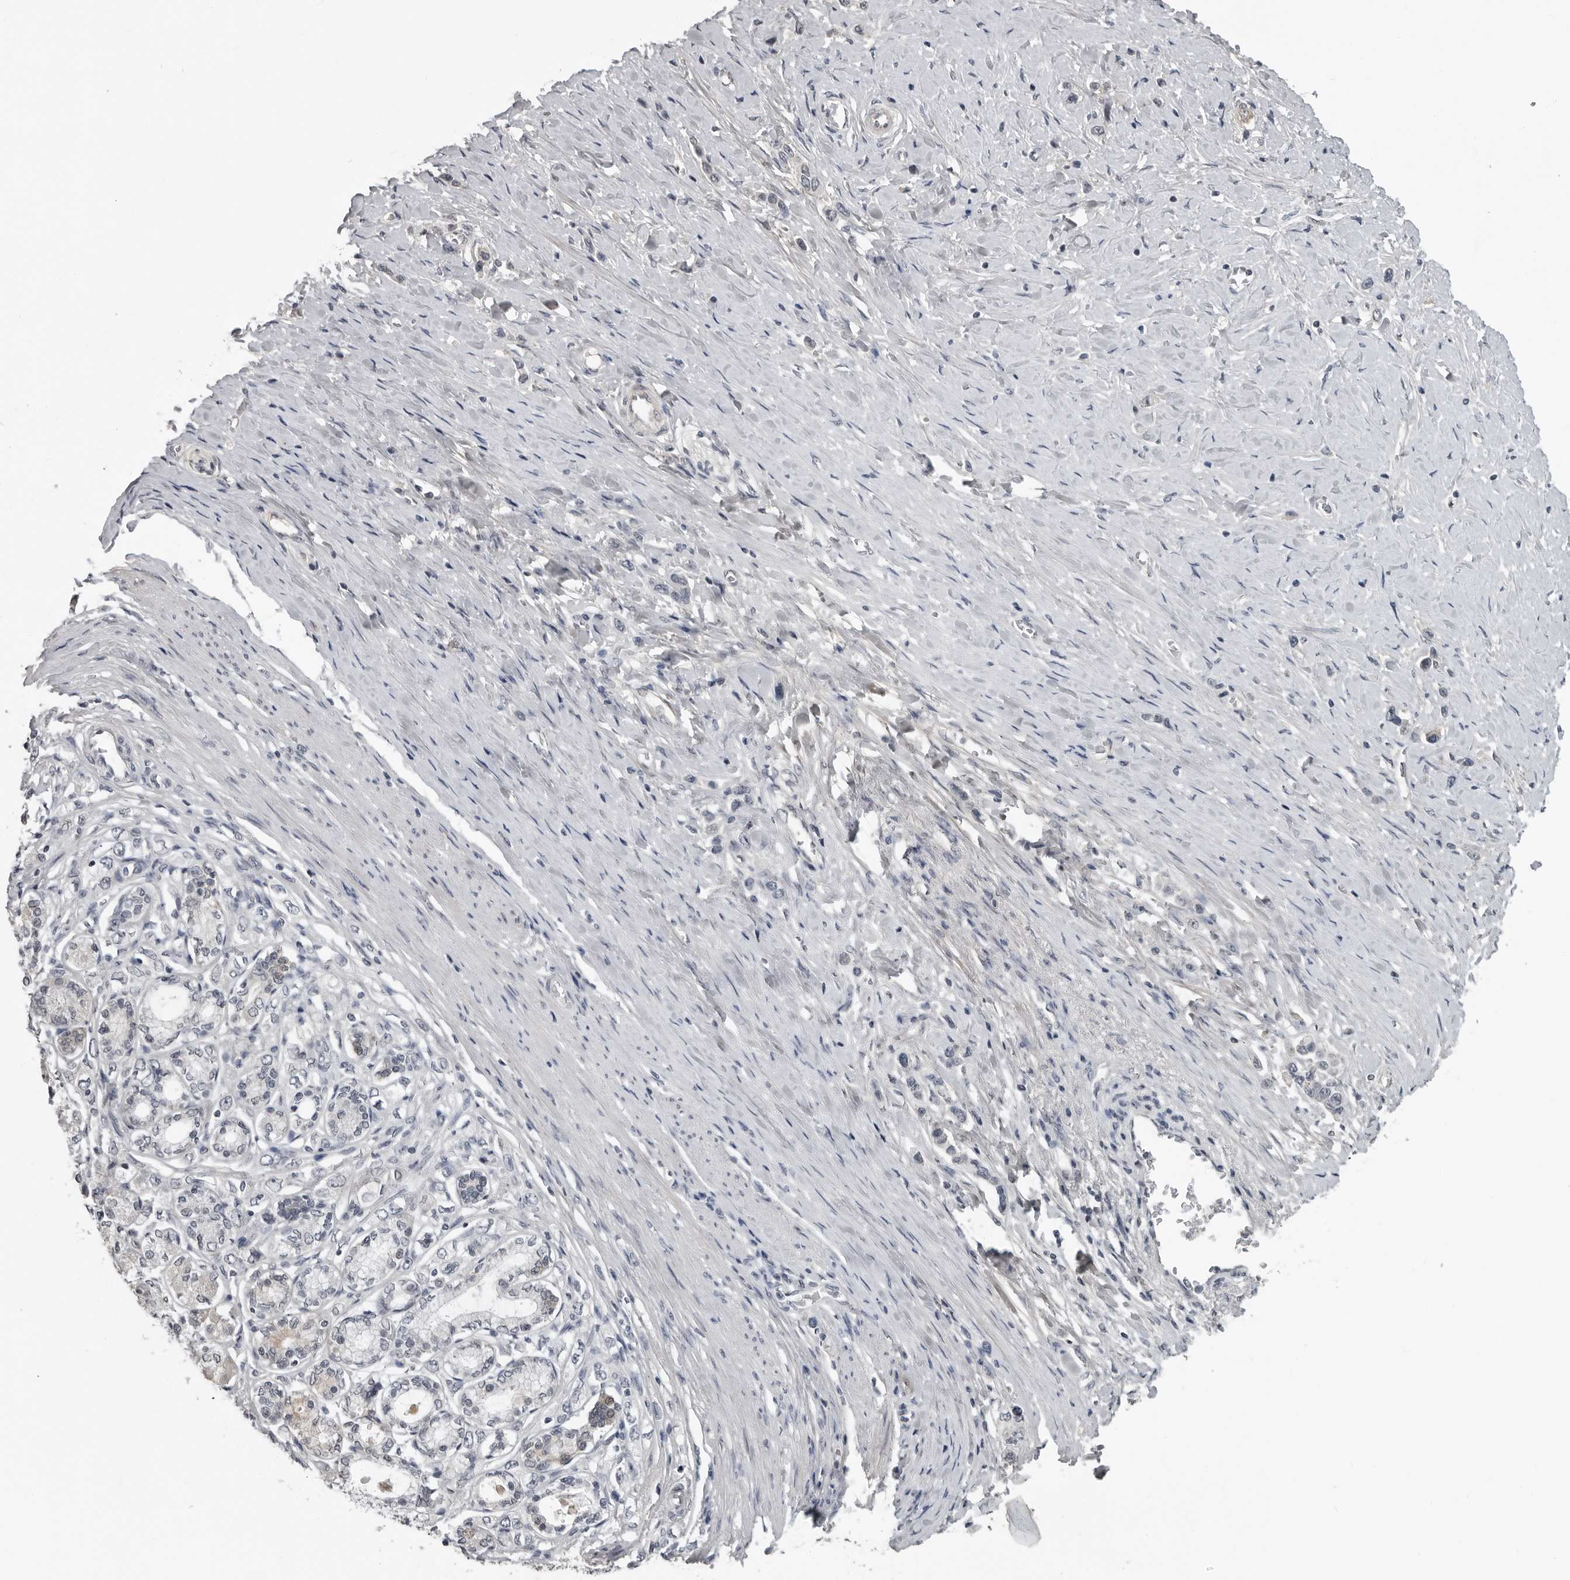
{"staining": {"intensity": "negative", "quantity": "none", "location": "none"}, "tissue": "stomach cancer", "cell_type": "Tumor cells", "image_type": "cancer", "snomed": [{"axis": "morphology", "description": "Adenocarcinoma, NOS"}, {"axis": "topography", "description": "Stomach"}], "caption": "Immunohistochemistry image of human adenocarcinoma (stomach) stained for a protein (brown), which exhibits no staining in tumor cells.", "gene": "PRRX2", "patient": {"sex": "female", "age": 65}}